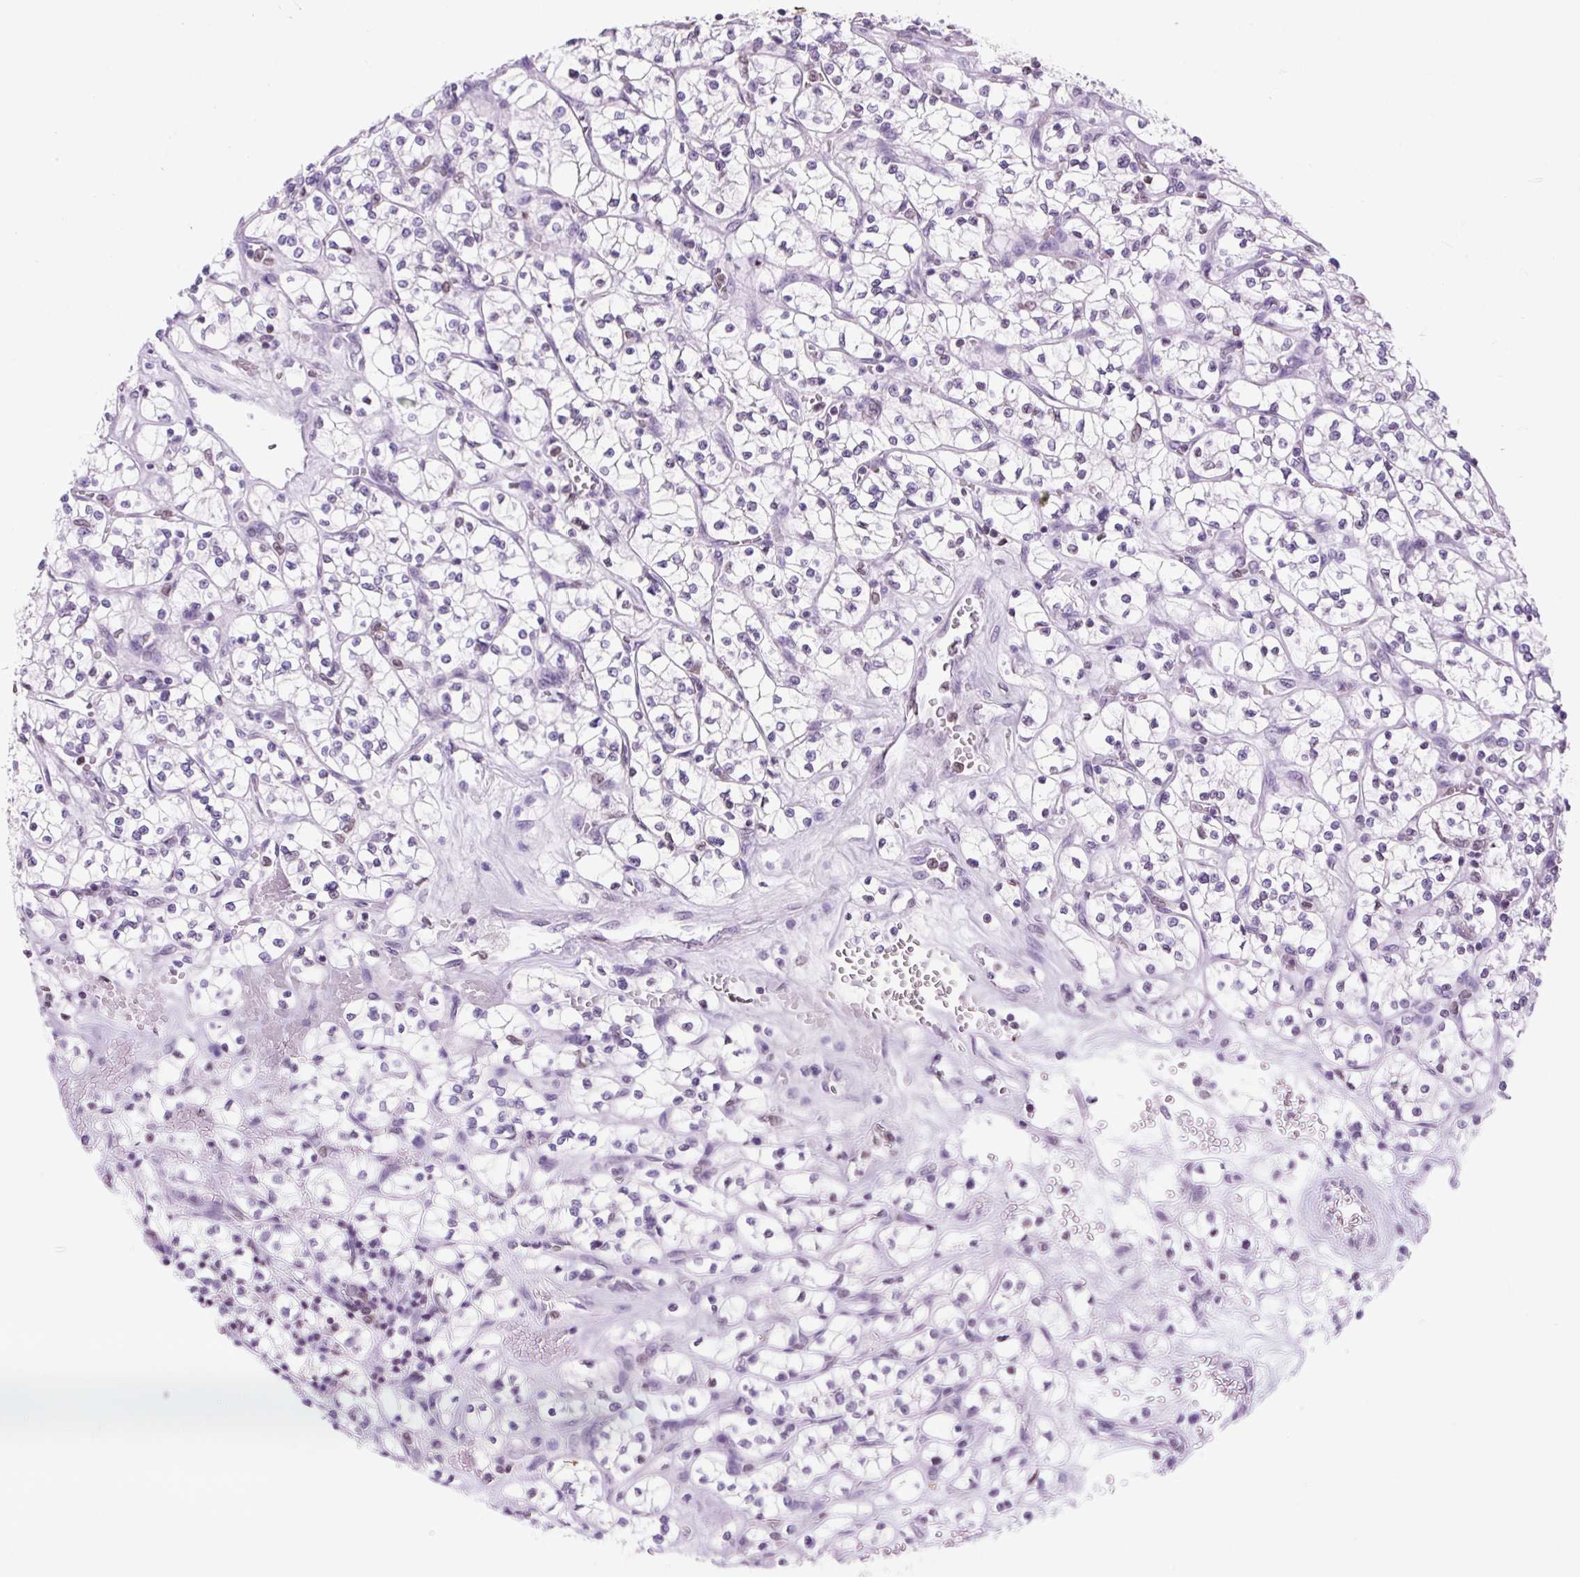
{"staining": {"intensity": "negative", "quantity": "none", "location": "none"}, "tissue": "renal cancer", "cell_type": "Tumor cells", "image_type": "cancer", "snomed": [{"axis": "morphology", "description": "Adenocarcinoma, NOS"}, {"axis": "topography", "description": "Kidney"}], "caption": "A histopathology image of adenocarcinoma (renal) stained for a protein exhibits no brown staining in tumor cells. The staining is performed using DAB brown chromogen with nuclei counter-stained in using hematoxylin.", "gene": "VPREB1", "patient": {"sex": "female", "age": 64}}